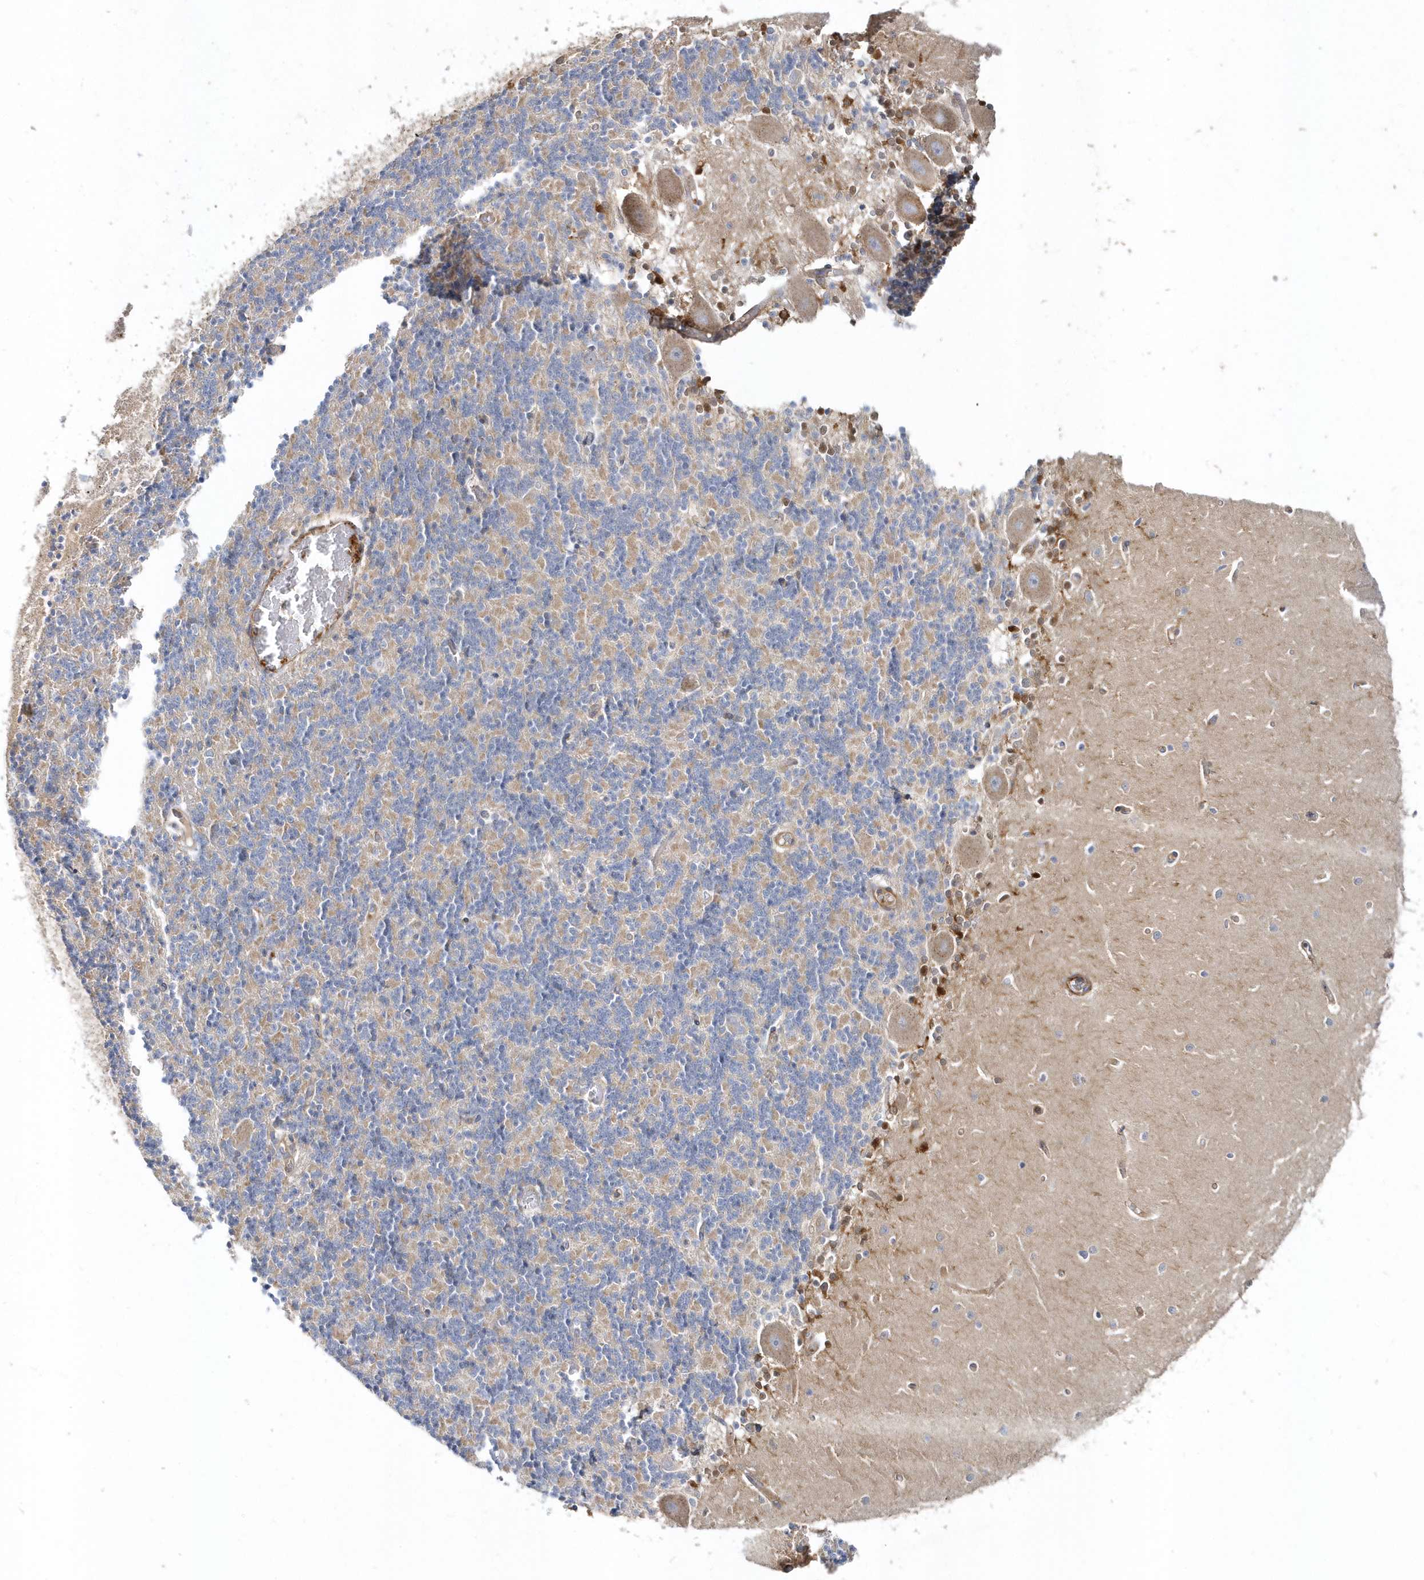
{"staining": {"intensity": "weak", "quantity": "25%-75%", "location": "cytoplasmic/membranous"}, "tissue": "cerebellum", "cell_type": "Cells in granular layer", "image_type": "normal", "snomed": [{"axis": "morphology", "description": "Normal tissue, NOS"}, {"axis": "topography", "description": "Cerebellum"}], "caption": "This image demonstrates IHC staining of unremarkable cerebellum, with low weak cytoplasmic/membranous staining in approximately 25%-75% of cells in granular layer.", "gene": "LEXM", "patient": {"sex": "male", "age": 37}}